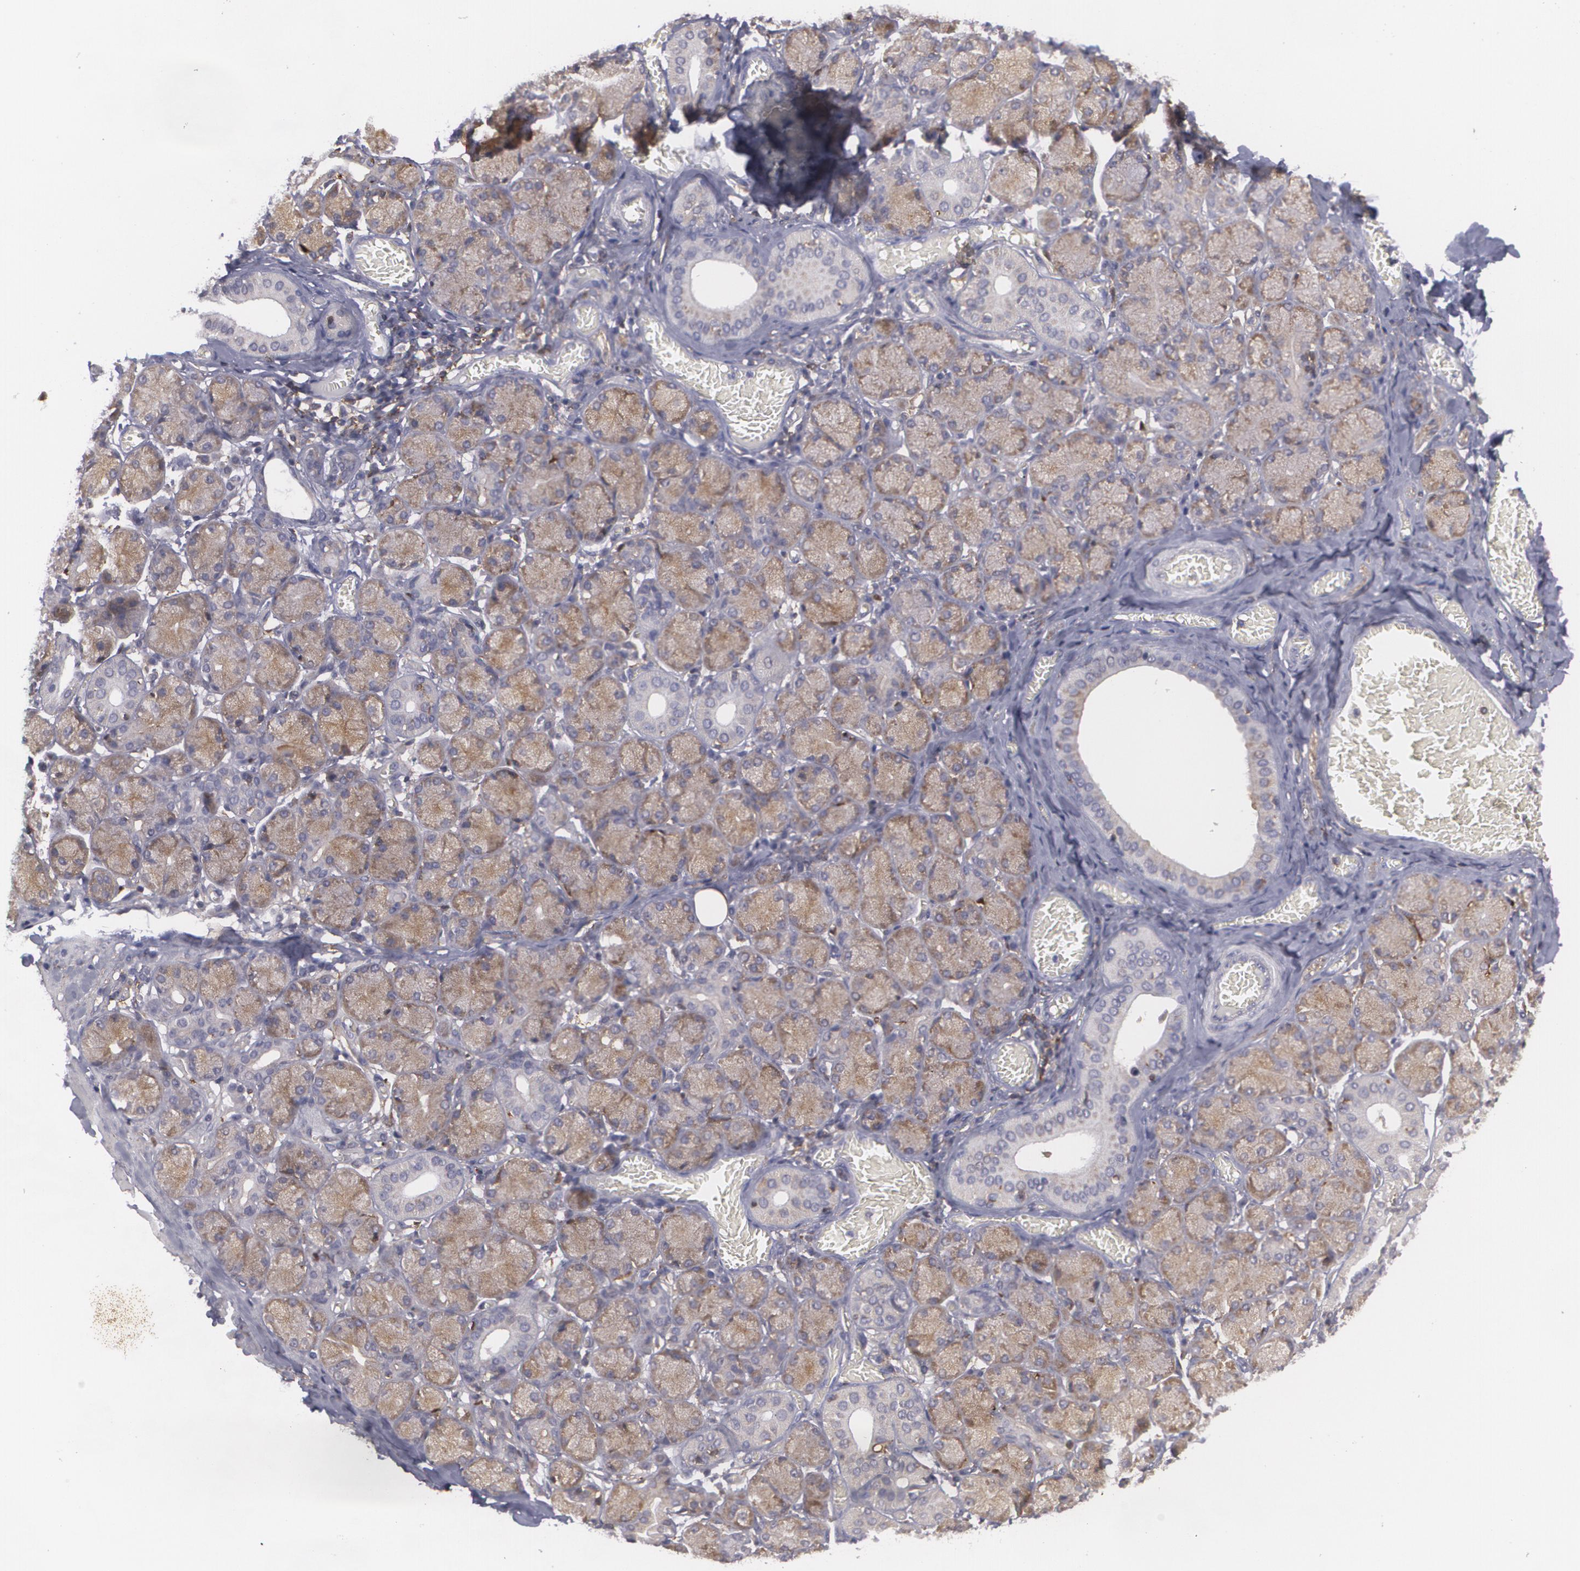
{"staining": {"intensity": "weak", "quantity": "25%-75%", "location": "cytoplasmic/membranous"}, "tissue": "salivary gland", "cell_type": "Glandular cells", "image_type": "normal", "snomed": [{"axis": "morphology", "description": "Normal tissue, NOS"}, {"axis": "topography", "description": "Salivary gland"}], "caption": "Weak cytoplasmic/membranous protein expression is seen in about 25%-75% of glandular cells in salivary gland. (Brightfield microscopy of DAB IHC at high magnification).", "gene": "BIN1", "patient": {"sex": "female", "age": 24}}